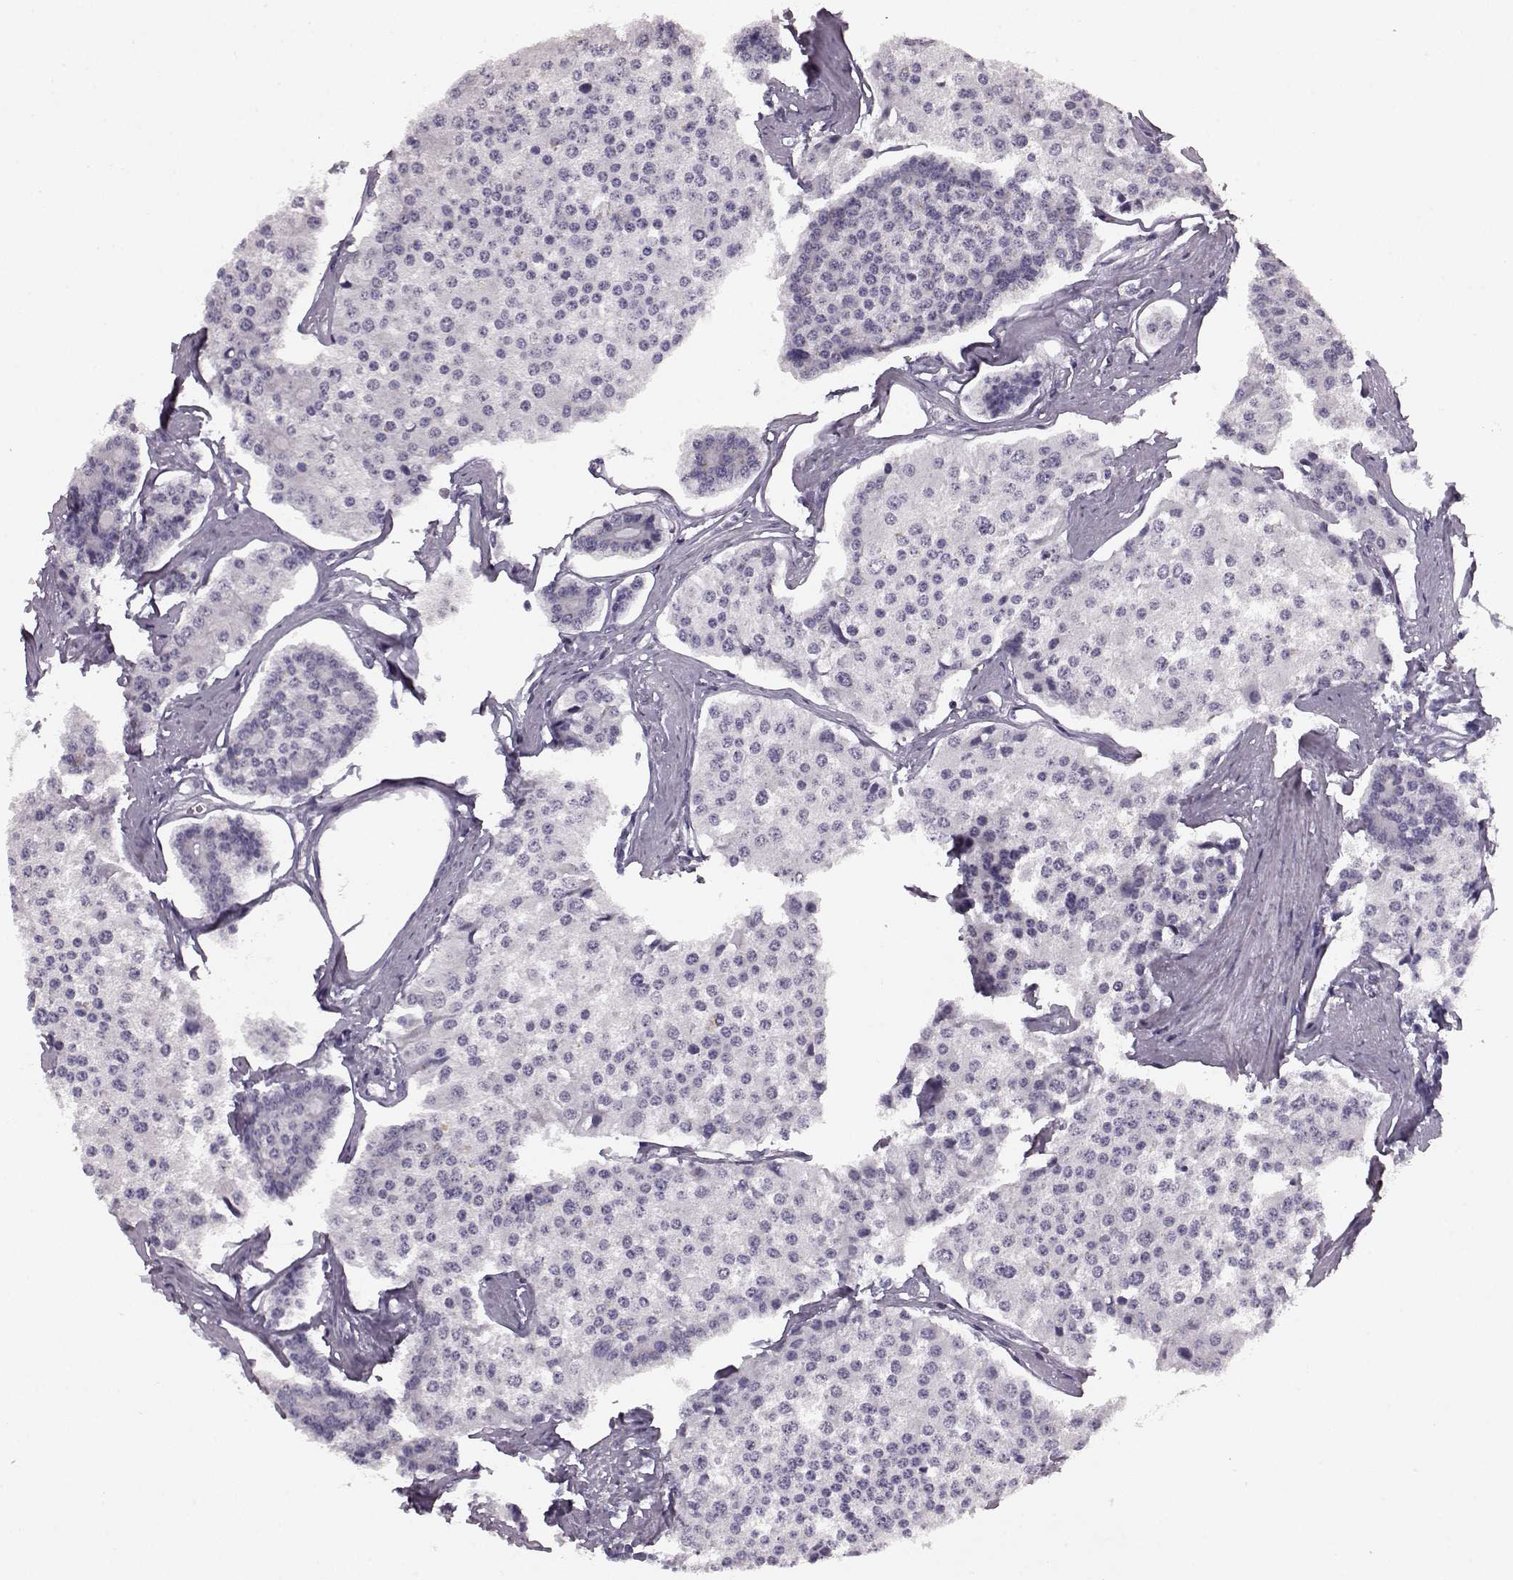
{"staining": {"intensity": "negative", "quantity": "none", "location": "none"}, "tissue": "carcinoid", "cell_type": "Tumor cells", "image_type": "cancer", "snomed": [{"axis": "morphology", "description": "Carcinoid, malignant, NOS"}, {"axis": "topography", "description": "Small intestine"}], "caption": "Immunohistochemistry (IHC) micrograph of human carcinoid stained for a protein (brown), which reveals no positivity in tumor cells. (DAB immunohistochemistry, high magnification).", "gene": "AIPL1", "patient": {"sex": "female", "age": 65}}